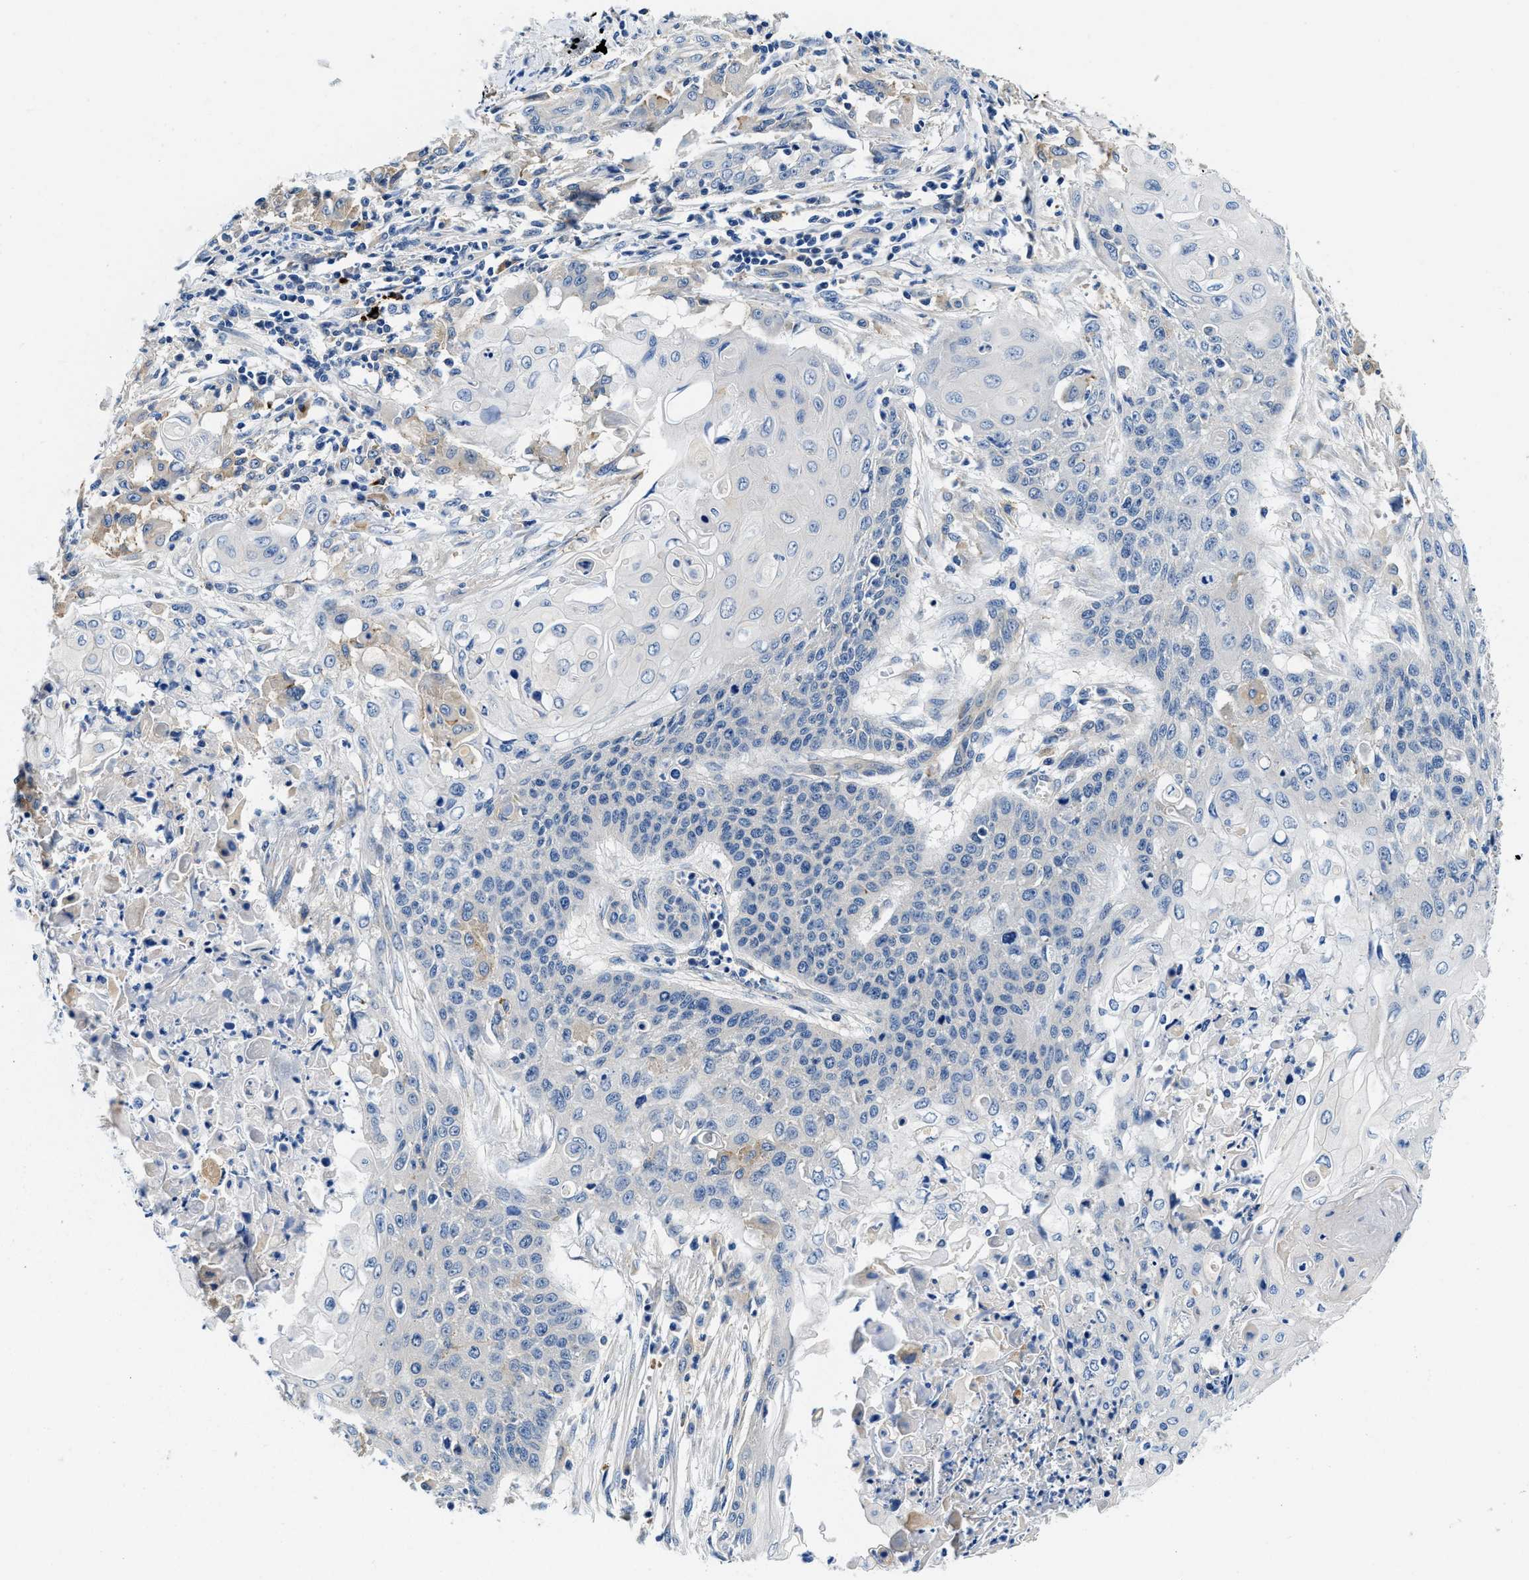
{"staining": {"intensity": "weak", "quantity": "<25%", "location": "cytoplasmic/membranous"}, "tissue": "cervical cancer", "cell_type": "Tumor cells", "image_type": "cancer", "snomed": [{"axis": "morphology", "description": "Squamous cell carcinoma, NOS"}, {"axis": "topography", "description": "Cervix"}], "caption": "The micrograph exhibits no staining of tumor cells in cervical squamous cell carcinoma.", "gene": "ZFAND3", "patient": {"sex": "female", "age": 39}}